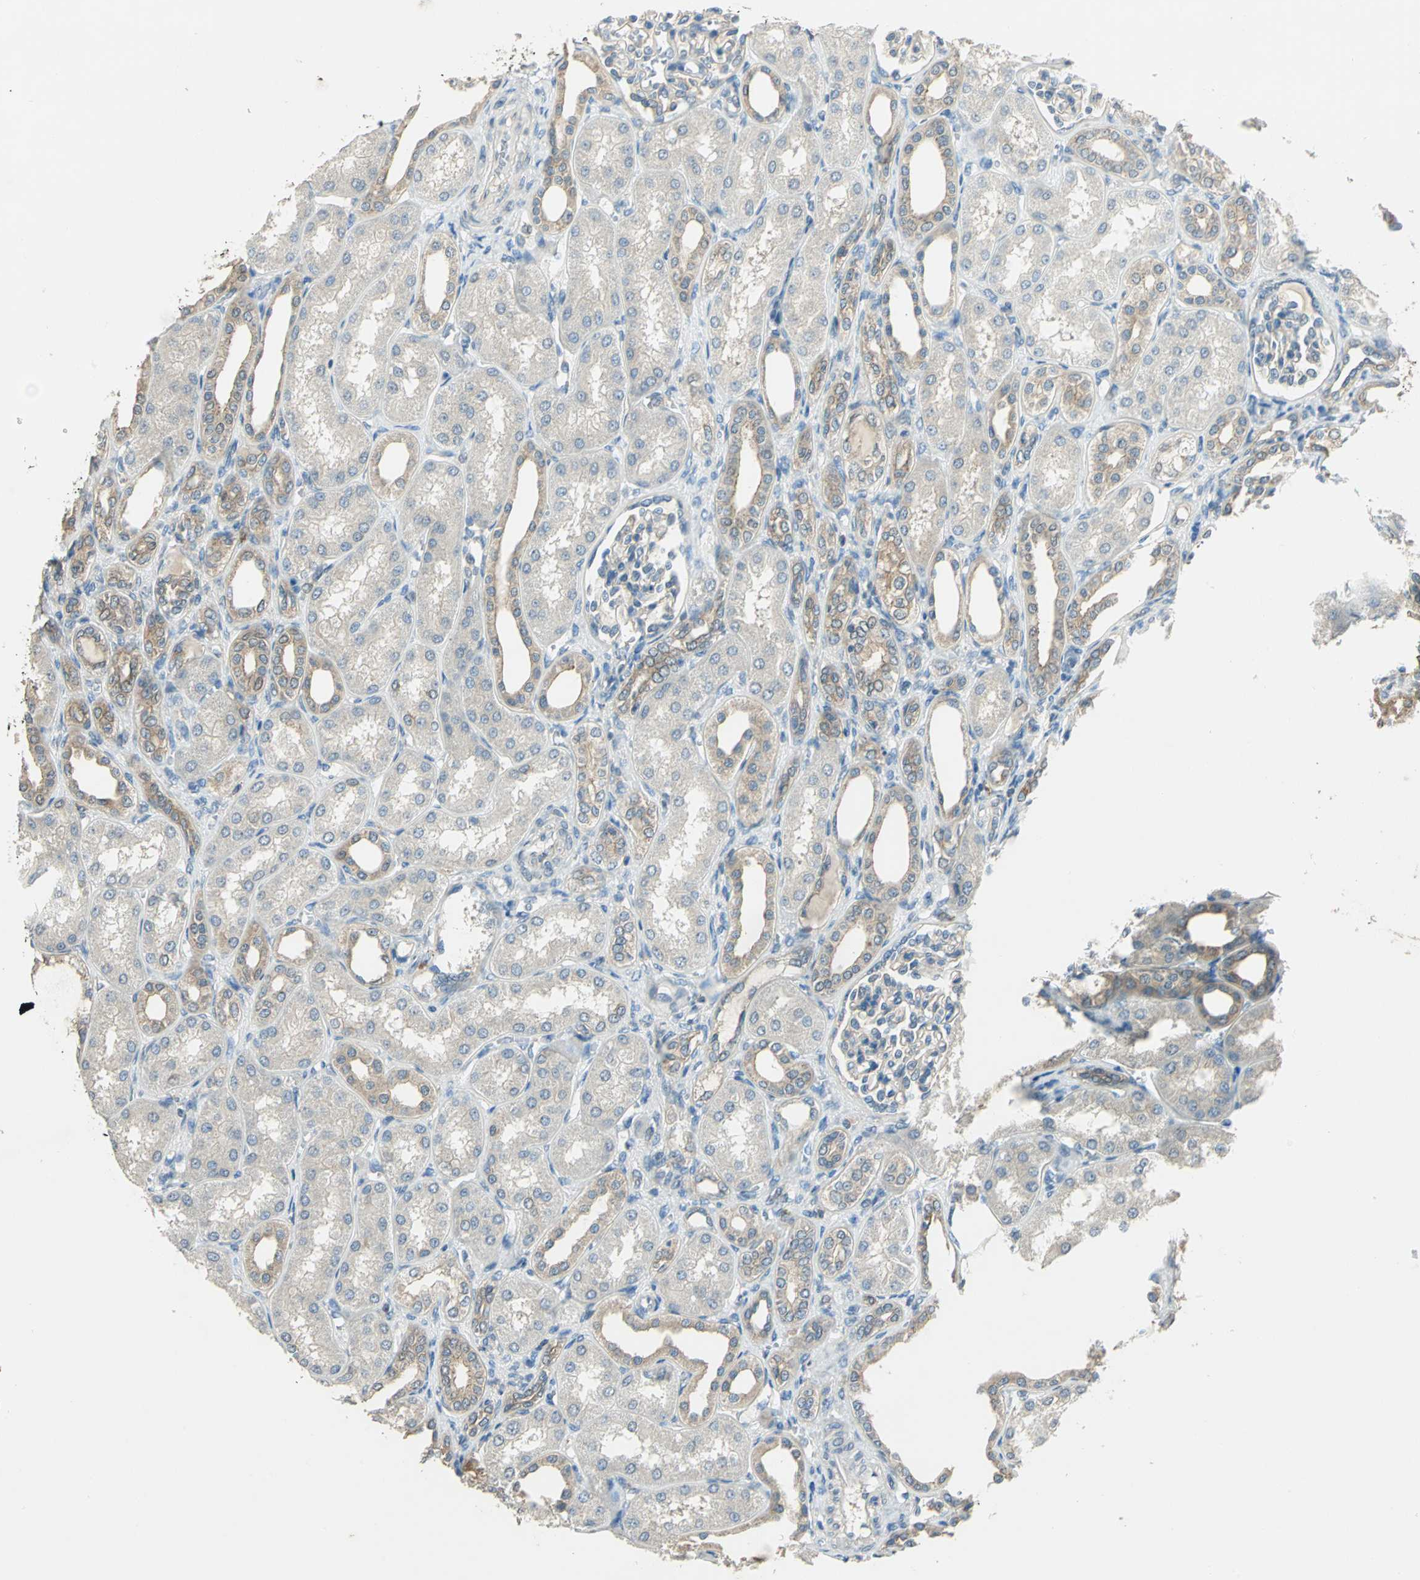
{"staining": {"intensity": "moderate", "quantity": "<25%", "location": "cytoplasmic/membranous"}, "tissue": "kidney", "cell_type": "Cells in glomeruli", "image_type": "normal", "snomed": [{"axis": "morphology", "description": "Normal tissue, NOS"}, {"axis": "topography", "description": "Kidney"}], "caption": "IHC of normal kidney exhibits low levels of moderate cytoplasmic/membranous expression in approximately <25% of cells in glomeruli.", "gene": "SHC2", "patient": {"sex": "male", "age": 7}}